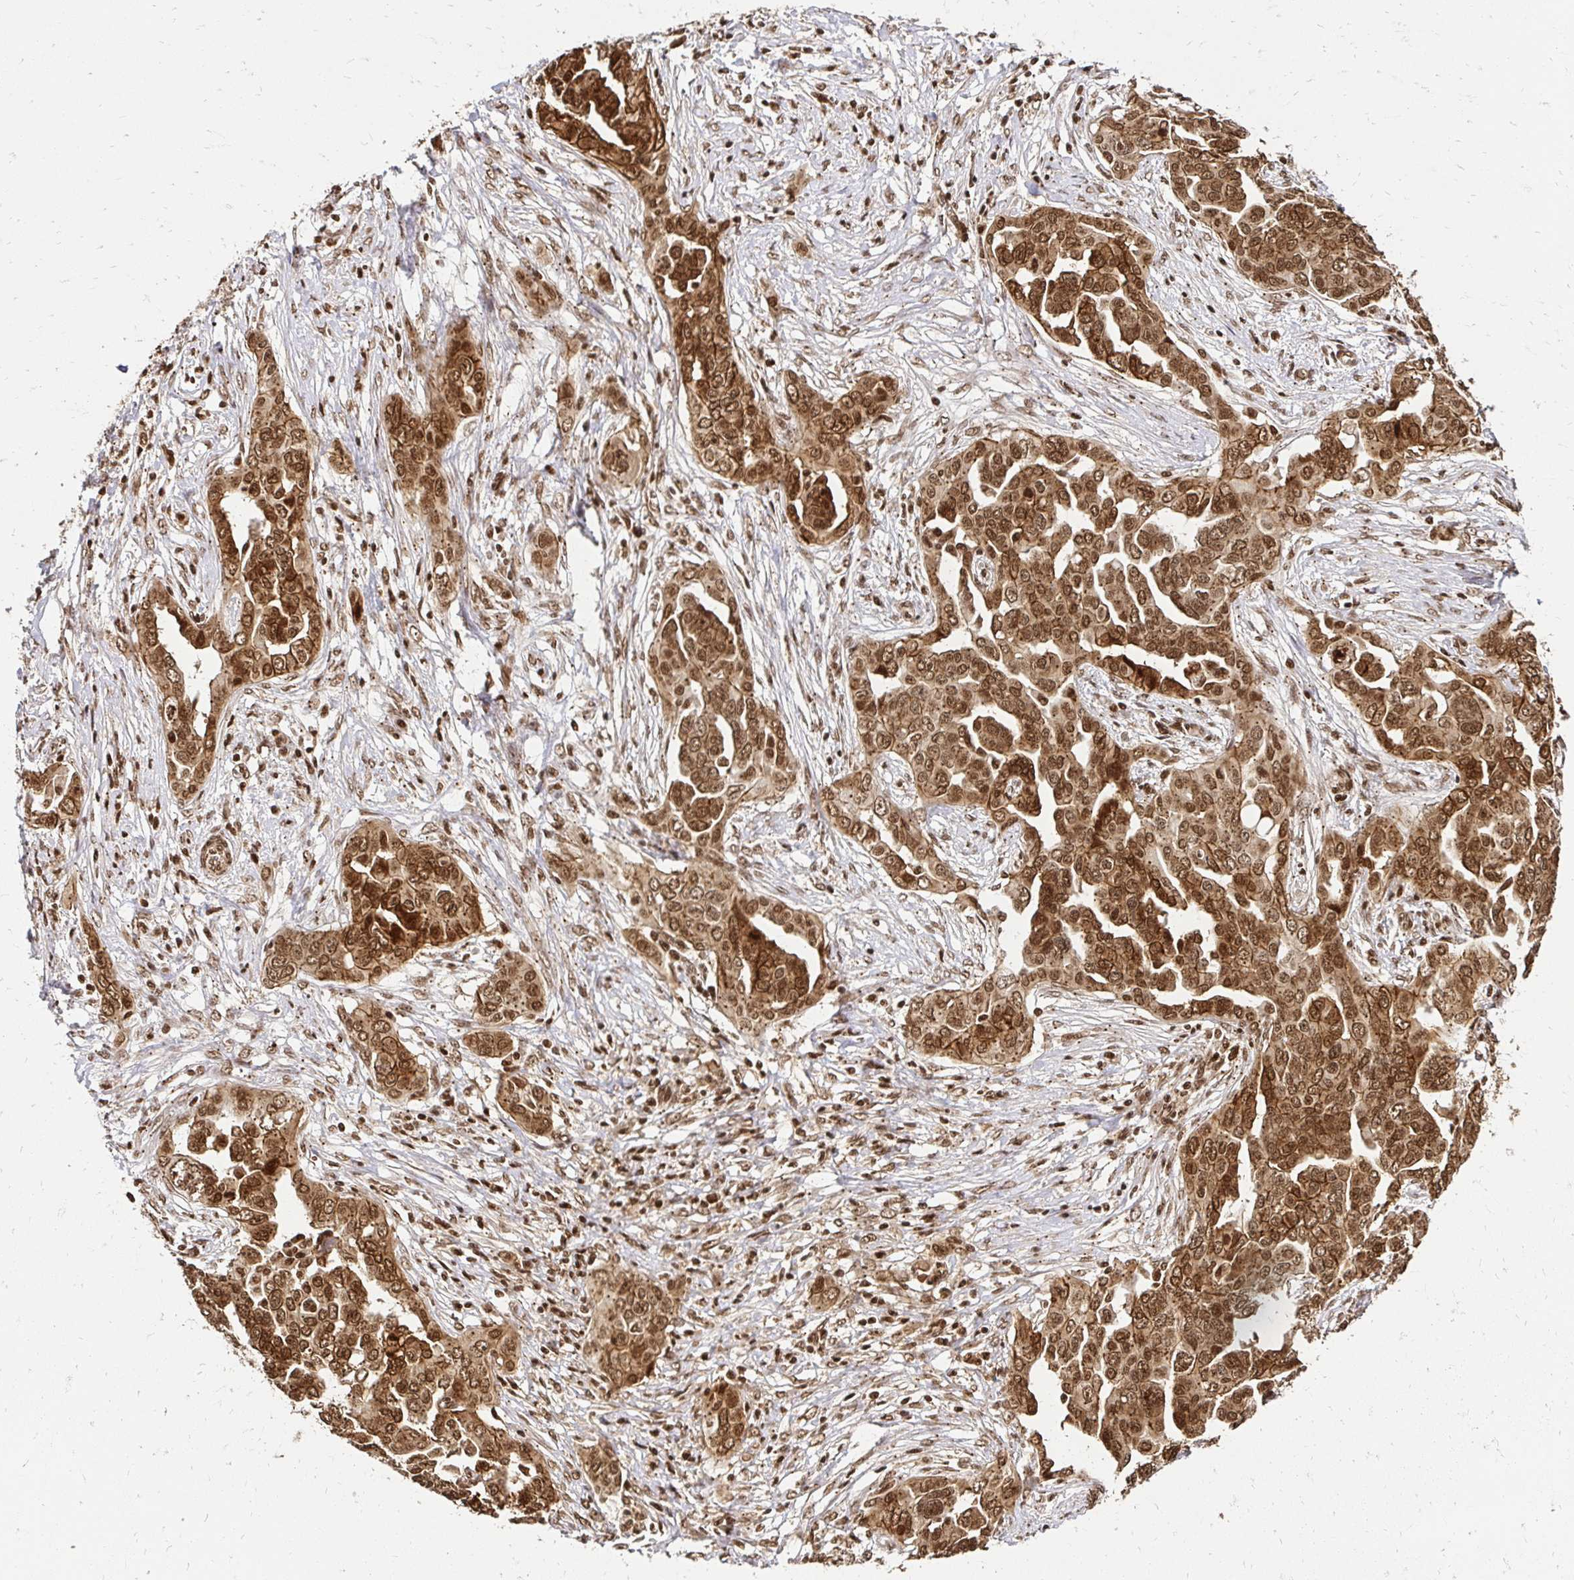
{"staining": {"intensity": "strong", "quantity": ">75%", "location": "cytoplasmic/membranous,nuclear"}, "tissue": "ovarian cancer", "cell_type": "Tumor cells", "image_type": "cancer", "snomed": [{"axis": "morphology", "description": "Cystadenocarcinoma, serous, NOS"}, {"axis": "topography", "description": "Ovary"}], "caption": "Human ovarian cancer (serous cystadenocarcinoma) stained with a protein marker demonstrates strong staining in tumor cells.", "gene": "GLYR1", "patient": {"sex": "female", "age": 59}}